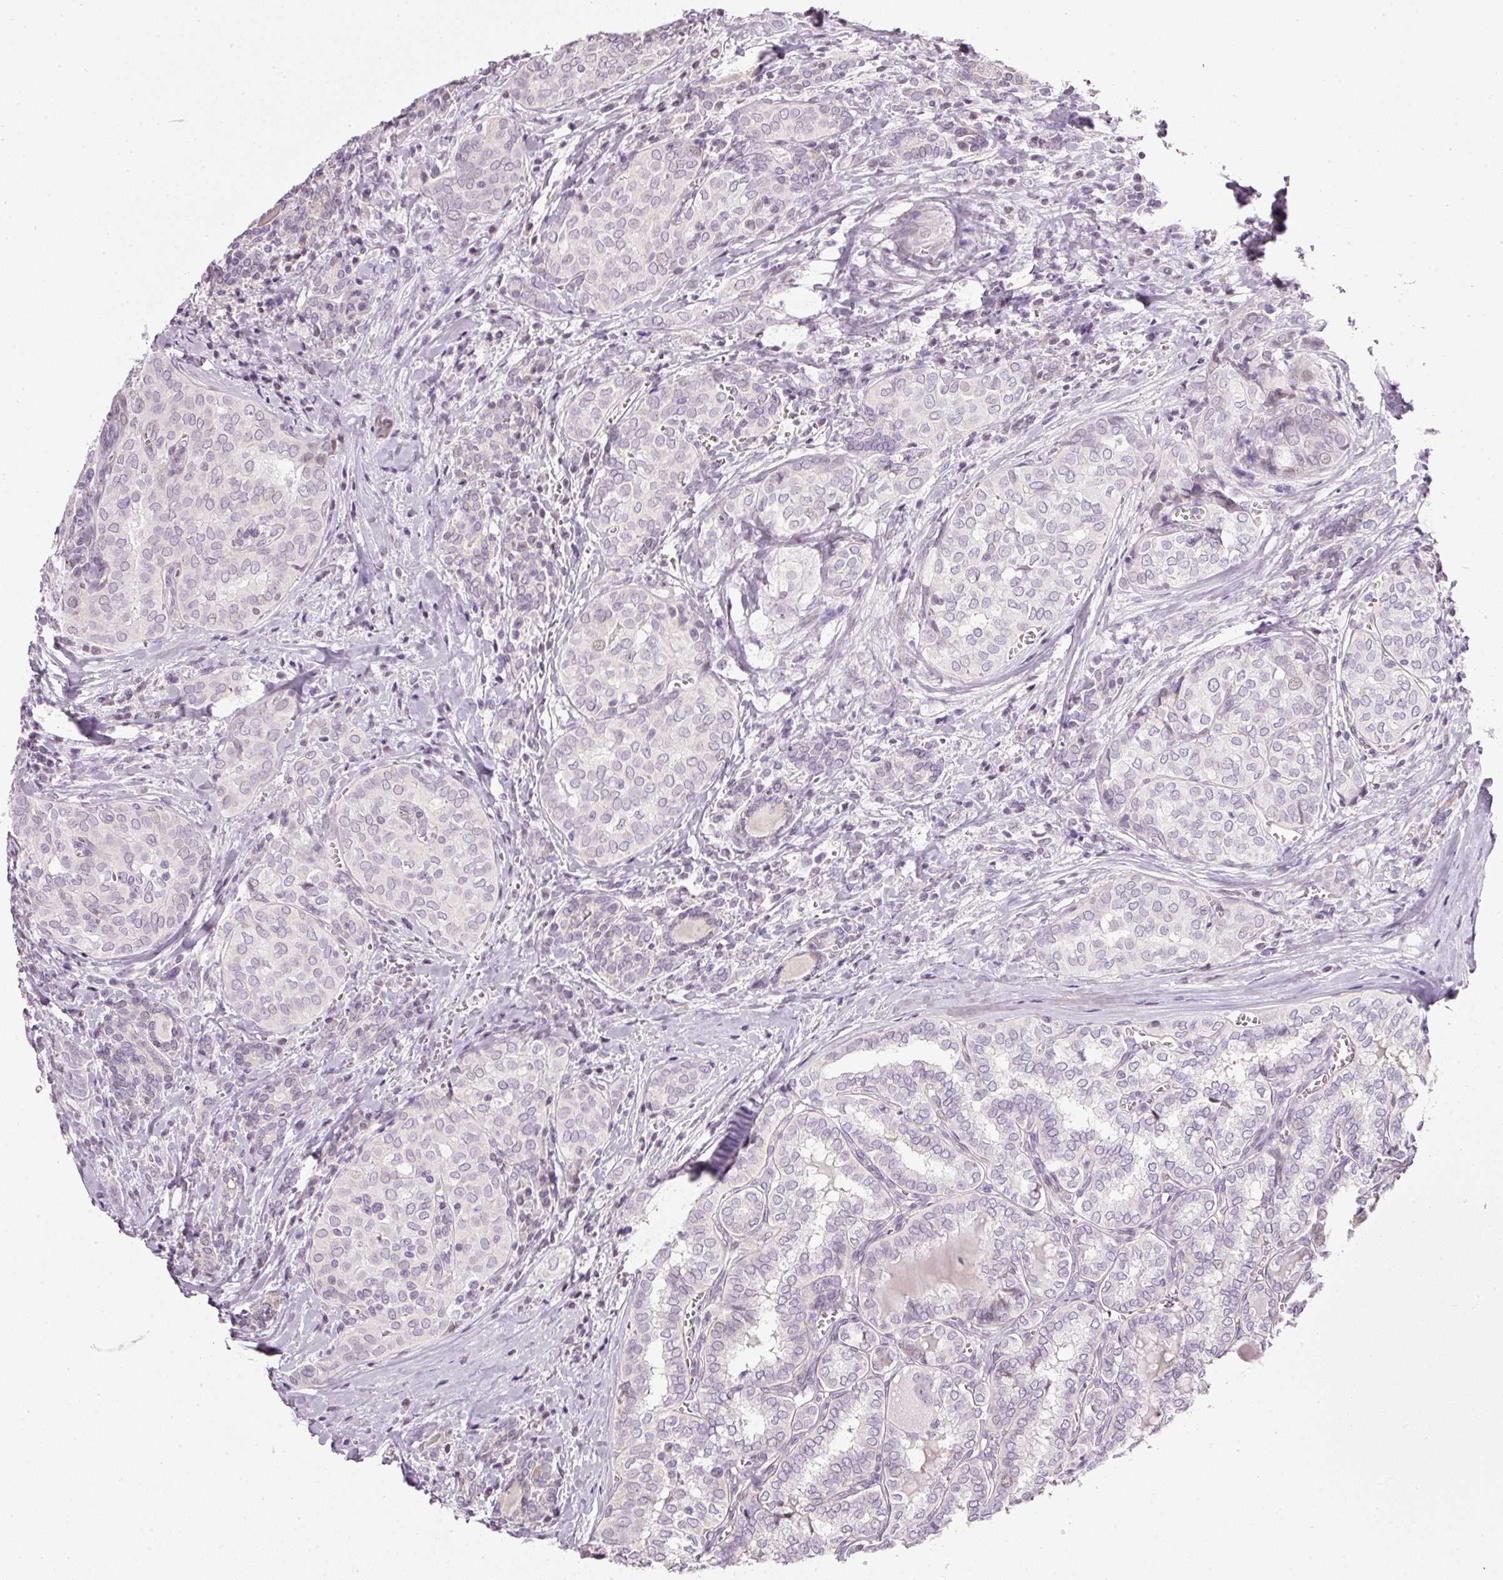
{"staining": {"intensity": "negative", "quantity": "none", "location": "none"}, "tissue": "thyroid cancer", "cell_type": "Tumor cells", "image_type": "cancer", "snomed": [{"axis": "morphology", "description": "Papillary adenocarcinoma, NOS"}, {"axis": "topography", "description": "Thyroid gland"}], "caption": "Protein analysis of thyroid papillary adenocarcinoma reveals no significant staining in tumor cells. (Immunohistochemistry, brightfield microscopy, high magnification).", "gene": "NRDE2", "patient": {"sex": "female", "age": 30}}